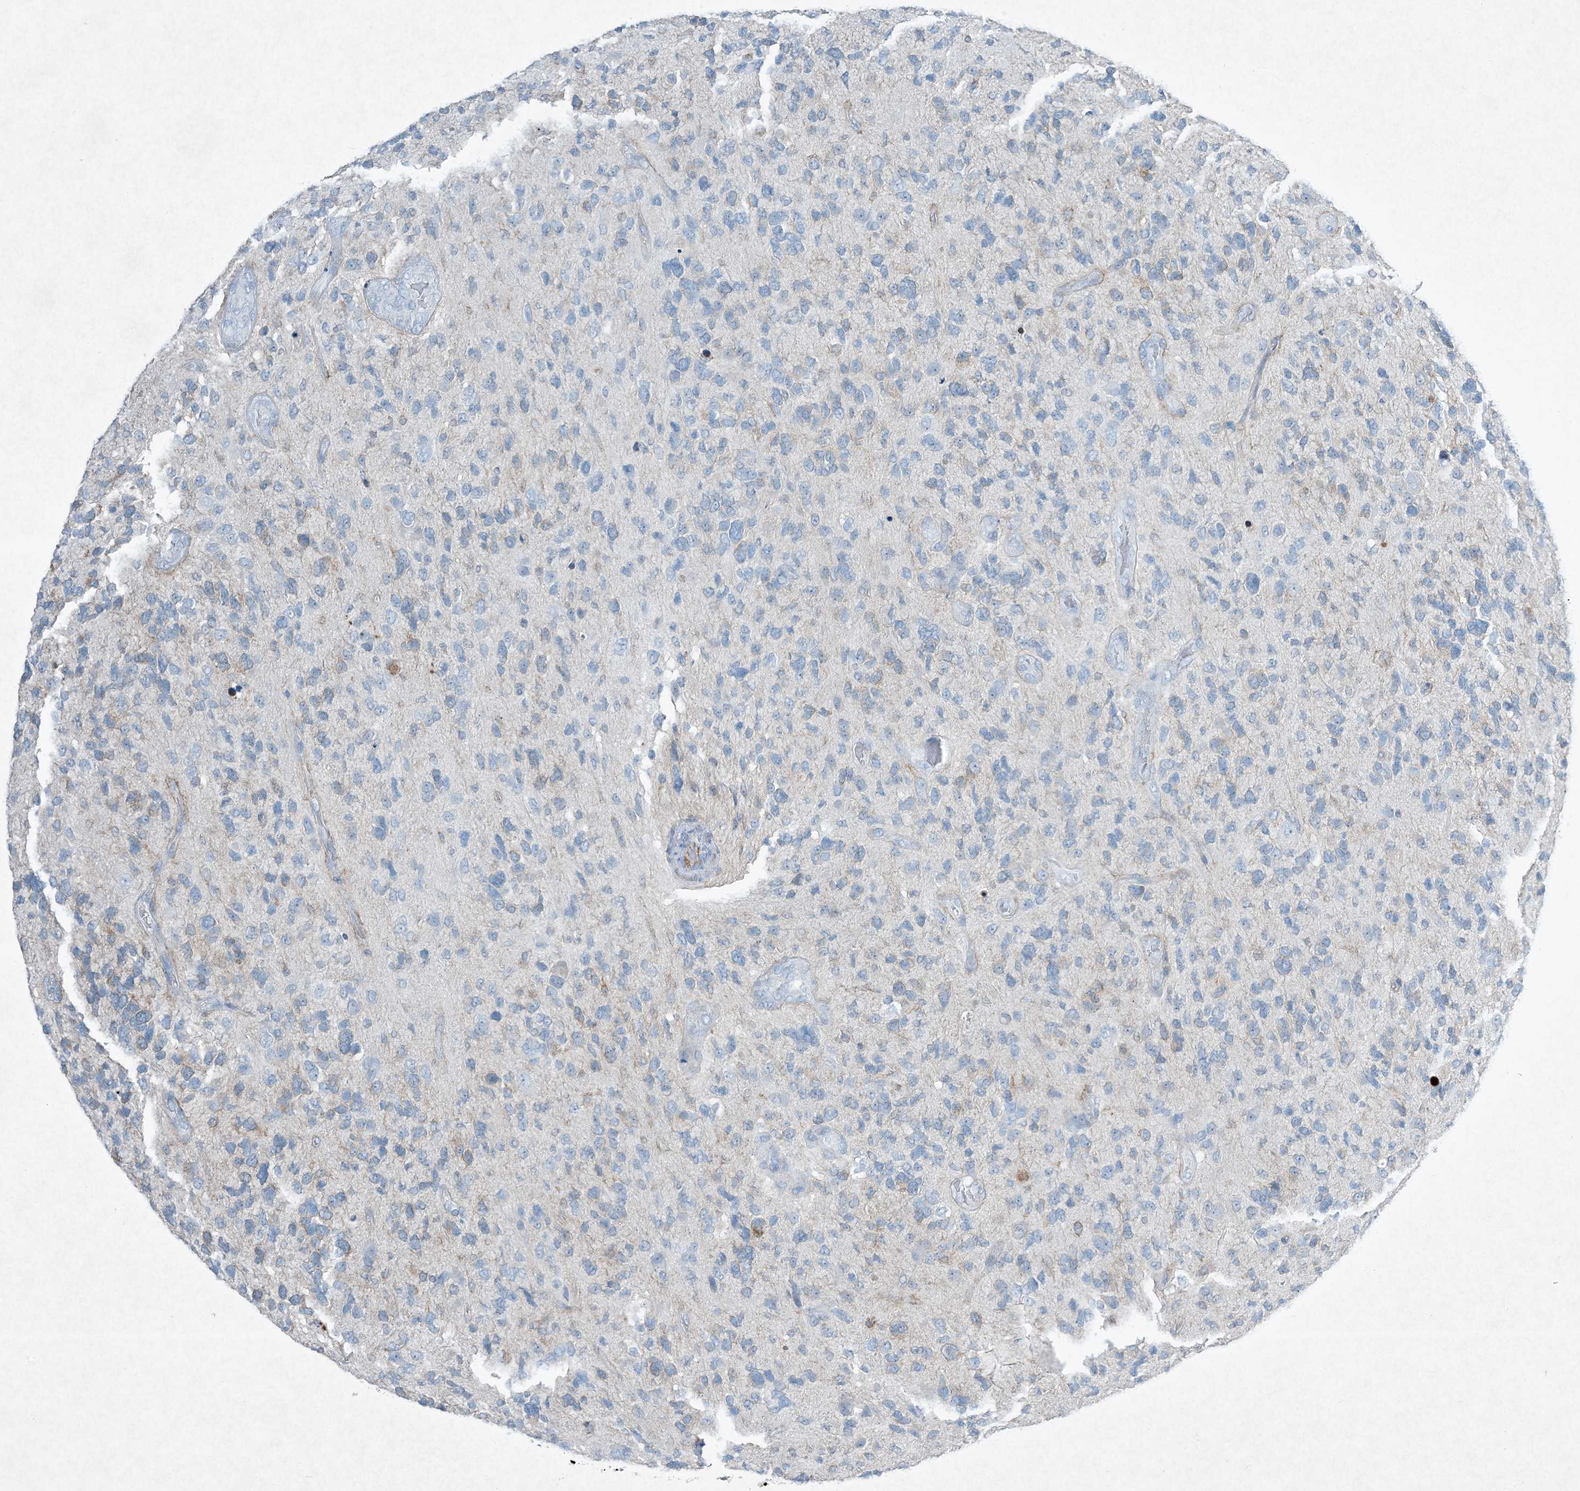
{"staining": {"intensity": "negative", "quantity": "none", "location": "none"}, "tissue": "glioma", "cell_type": "Tumor cells", "image_type": "cancer", "snomed": [{"axis": "morphology", "description": "Glioma, malignant, High grade"}, {"axis": "topography", "description": "Brain"}], "caption": "Immunohistochemistry image of neoplastic tissue: human glioma stained with DAB demonstrates no significant protein staining in tumor cells.", "gene": "PGM5", "patient": {"sex": "female", "age": 58}}